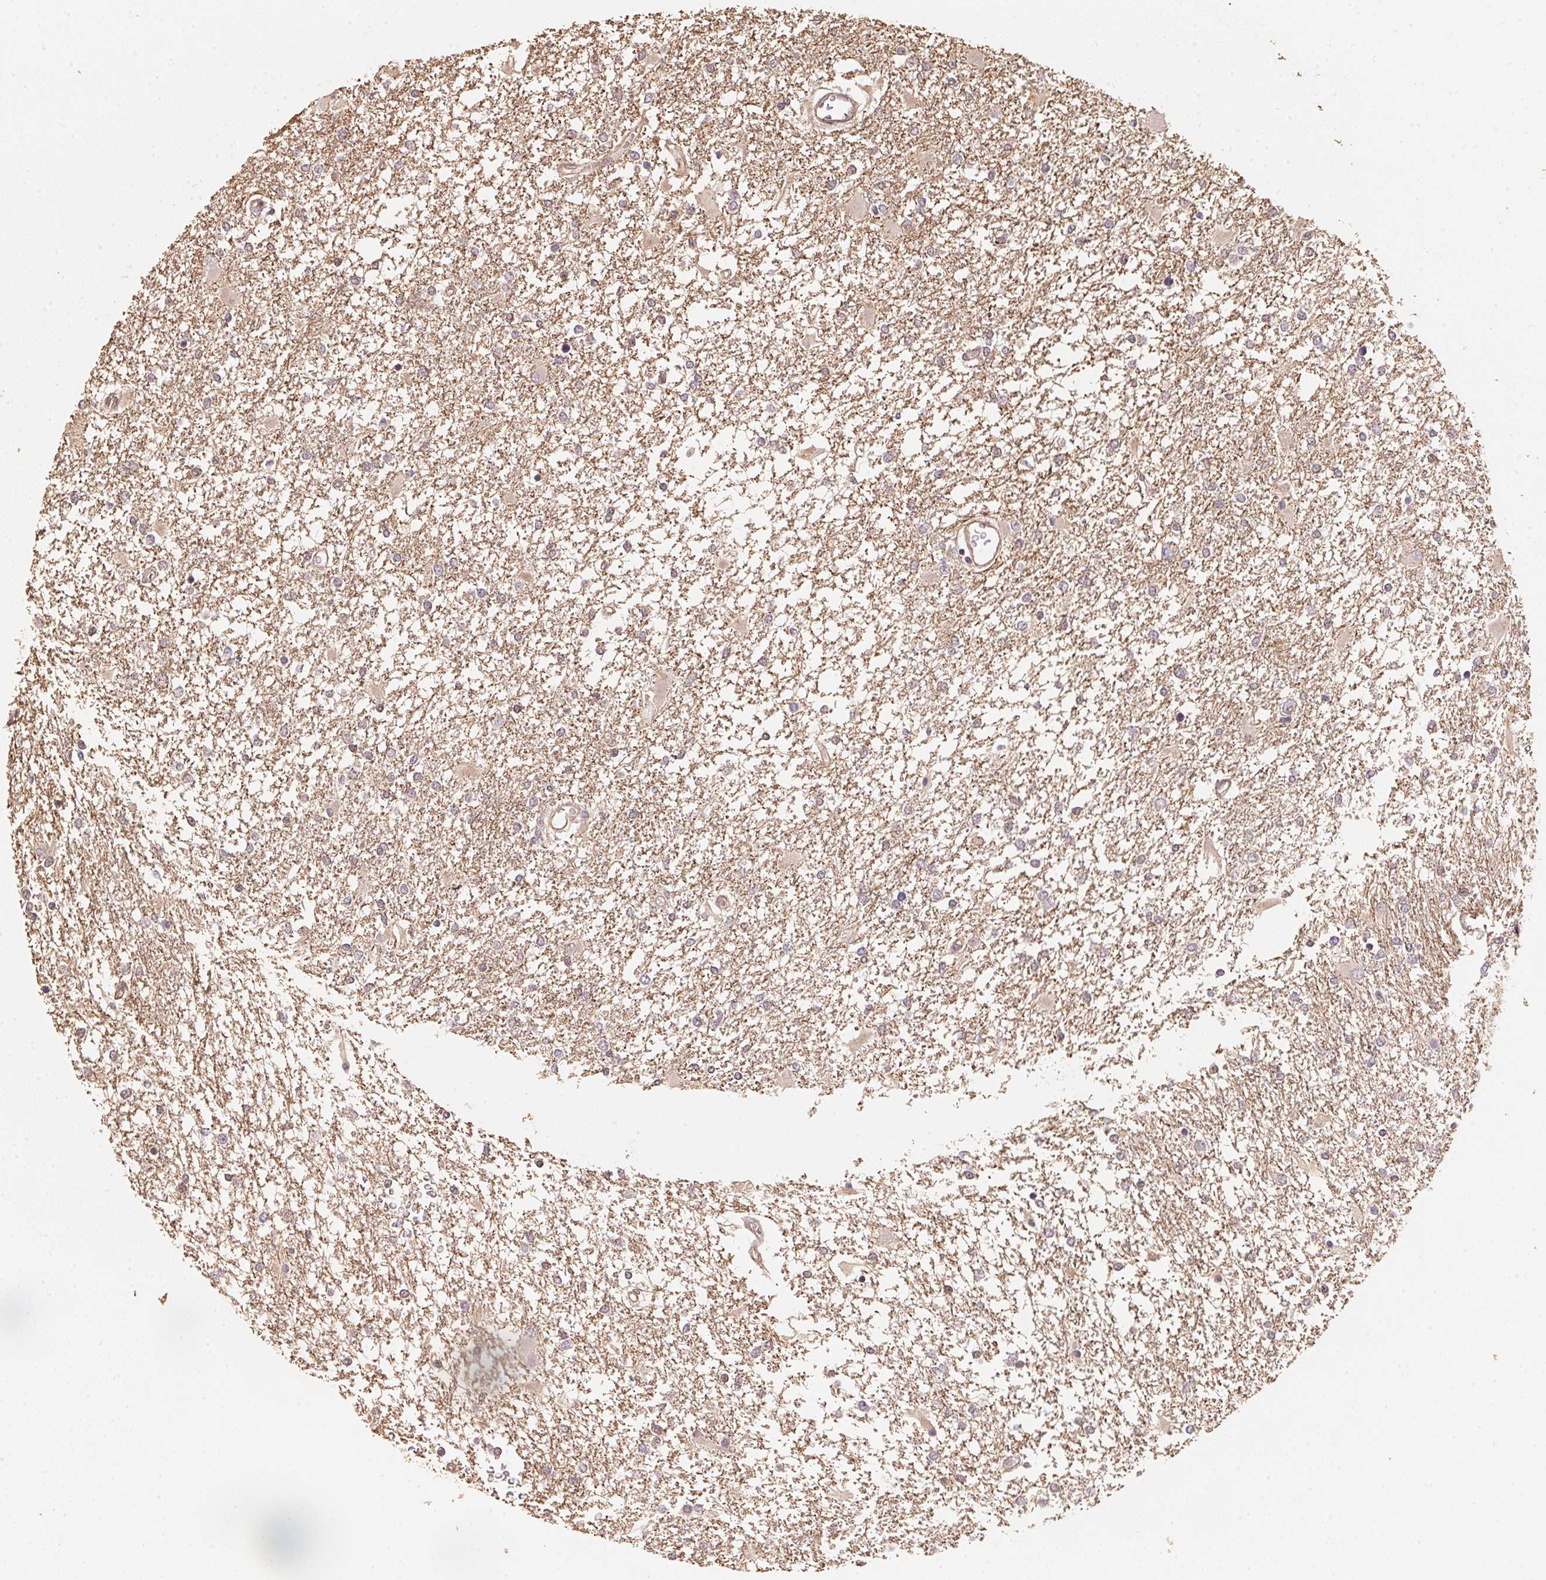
{"staining": {"intensity": "weak", "quantity": "<25%", "location": "cytoplasmic/membranous"}, "tissue": "glioma", "cell_type": "Tumor cells", "image_type": "cancer", "snomed": [{"axis": "morphology", "description": "Glioma, malignant, High grade"}, {"axis": "topography", "description": "Cerebral cortex"}], "caption": "The image demonstrates no significant staining in tumor cells of high-grade glioma (malignant). (Stains: DAB immunohistochemistry with hematoxylin counter stain, Microscopy: brightfield microscopy at high magnification).", "gene": "TMEM222", "patient": {"sex": "male", "age": 79}}